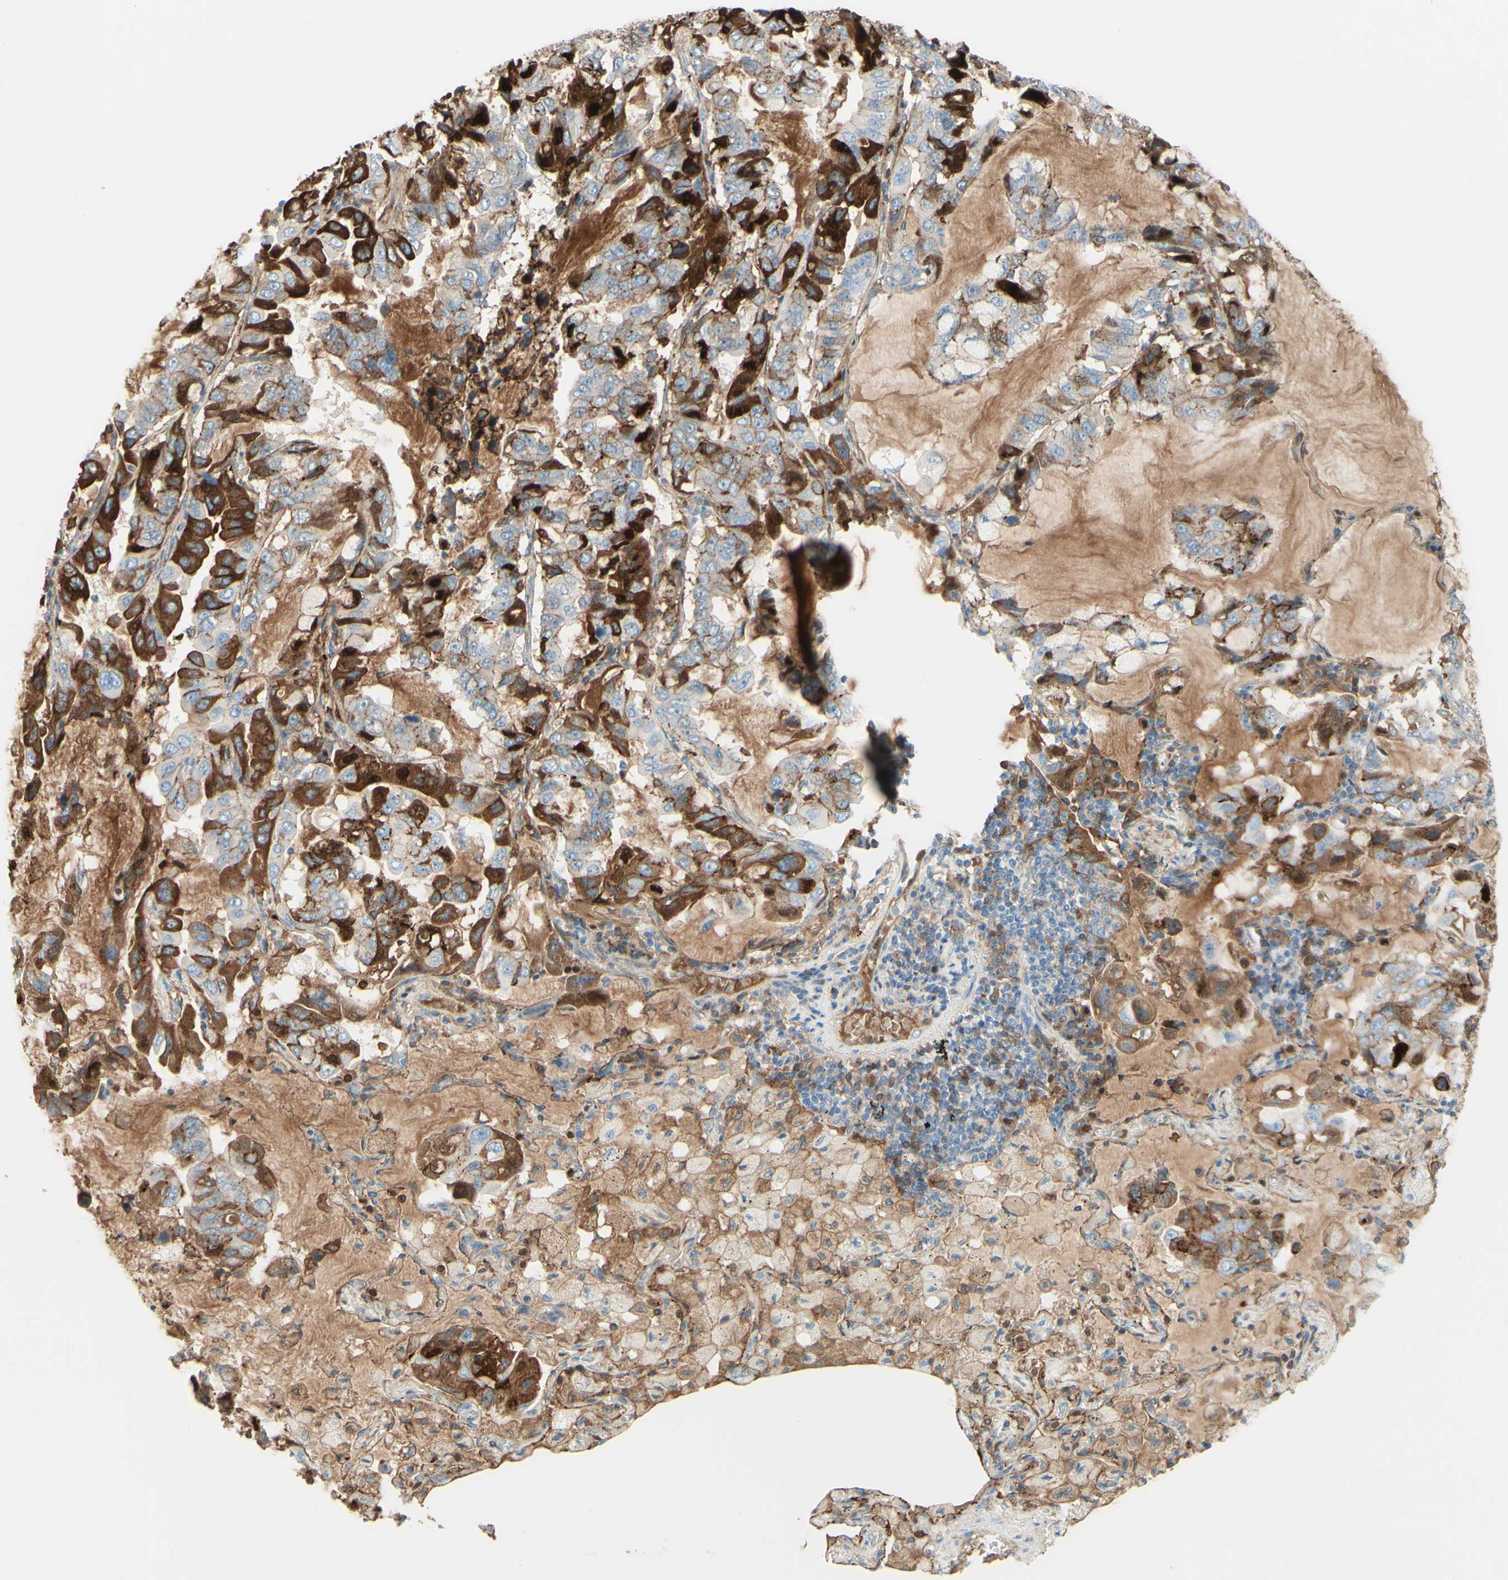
{"staining": {"intensity": "strong", "quantity": ">75%", "location": "cytoplasmic/membranous"}, "tissue": "lung cancer", "cell_type": "Tumor cells", "image_type": "cancer", "snomed": [{"axis": "morphology", "description": "Adenocarcinoma, NOS"}, {"axis": "topography", "description": "Lung"}], "caption": "A brown stain labels strong cytoplasmic/membranous positivity of a protein in lung cancer tumor cells.", "gene": "ALCAM", "patient": {"sex": "male", "age": 64}}